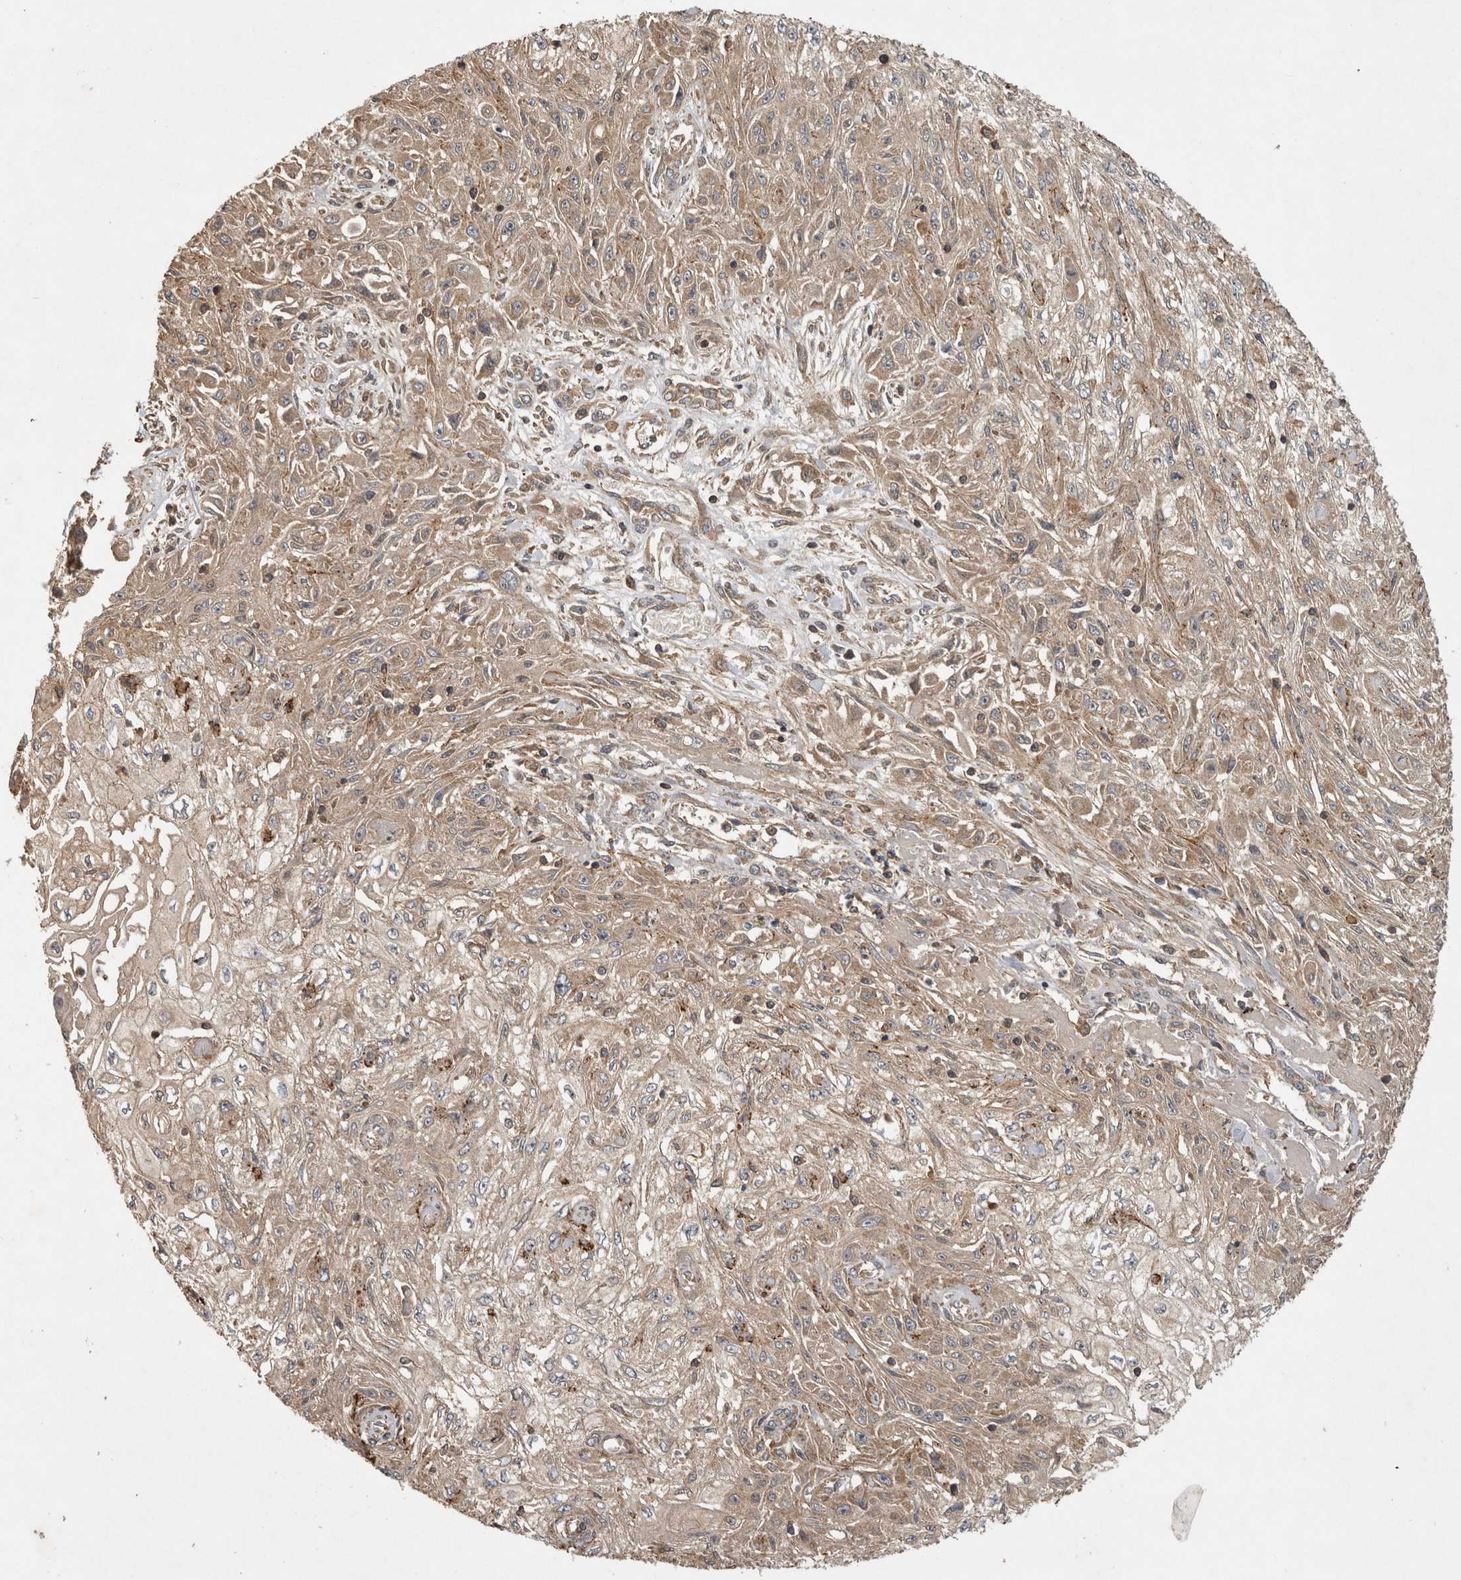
{"staining": {"intensity": "weak", "quantity": ">75%", "location": "cytoplasmic/membranous"}, "tissue": "skin cancer", "cell_type": "Tumor cells", "image_type": "cancer", "snomed": [{"axis": "morphology", "description": "Squamous cell carcinoma, NOS"}, {"axis": "morphology", "description": "Squamous cell carcinoma, metastatic, NOS"}, {"axis": "topography", "description": "Skin"}, {"axis": "topography", "description": "Lymph node"}], "caption": "This photomicrograph exhibits immunohistochemistry (IHC) staining of human squamous cell carcinoma (skin), with low weak cytoplasmic/membranous expression in approximately >75% of tumor cells.", "gene": "TRMT61B", "patient": {"sex": "male", "age": 75}}